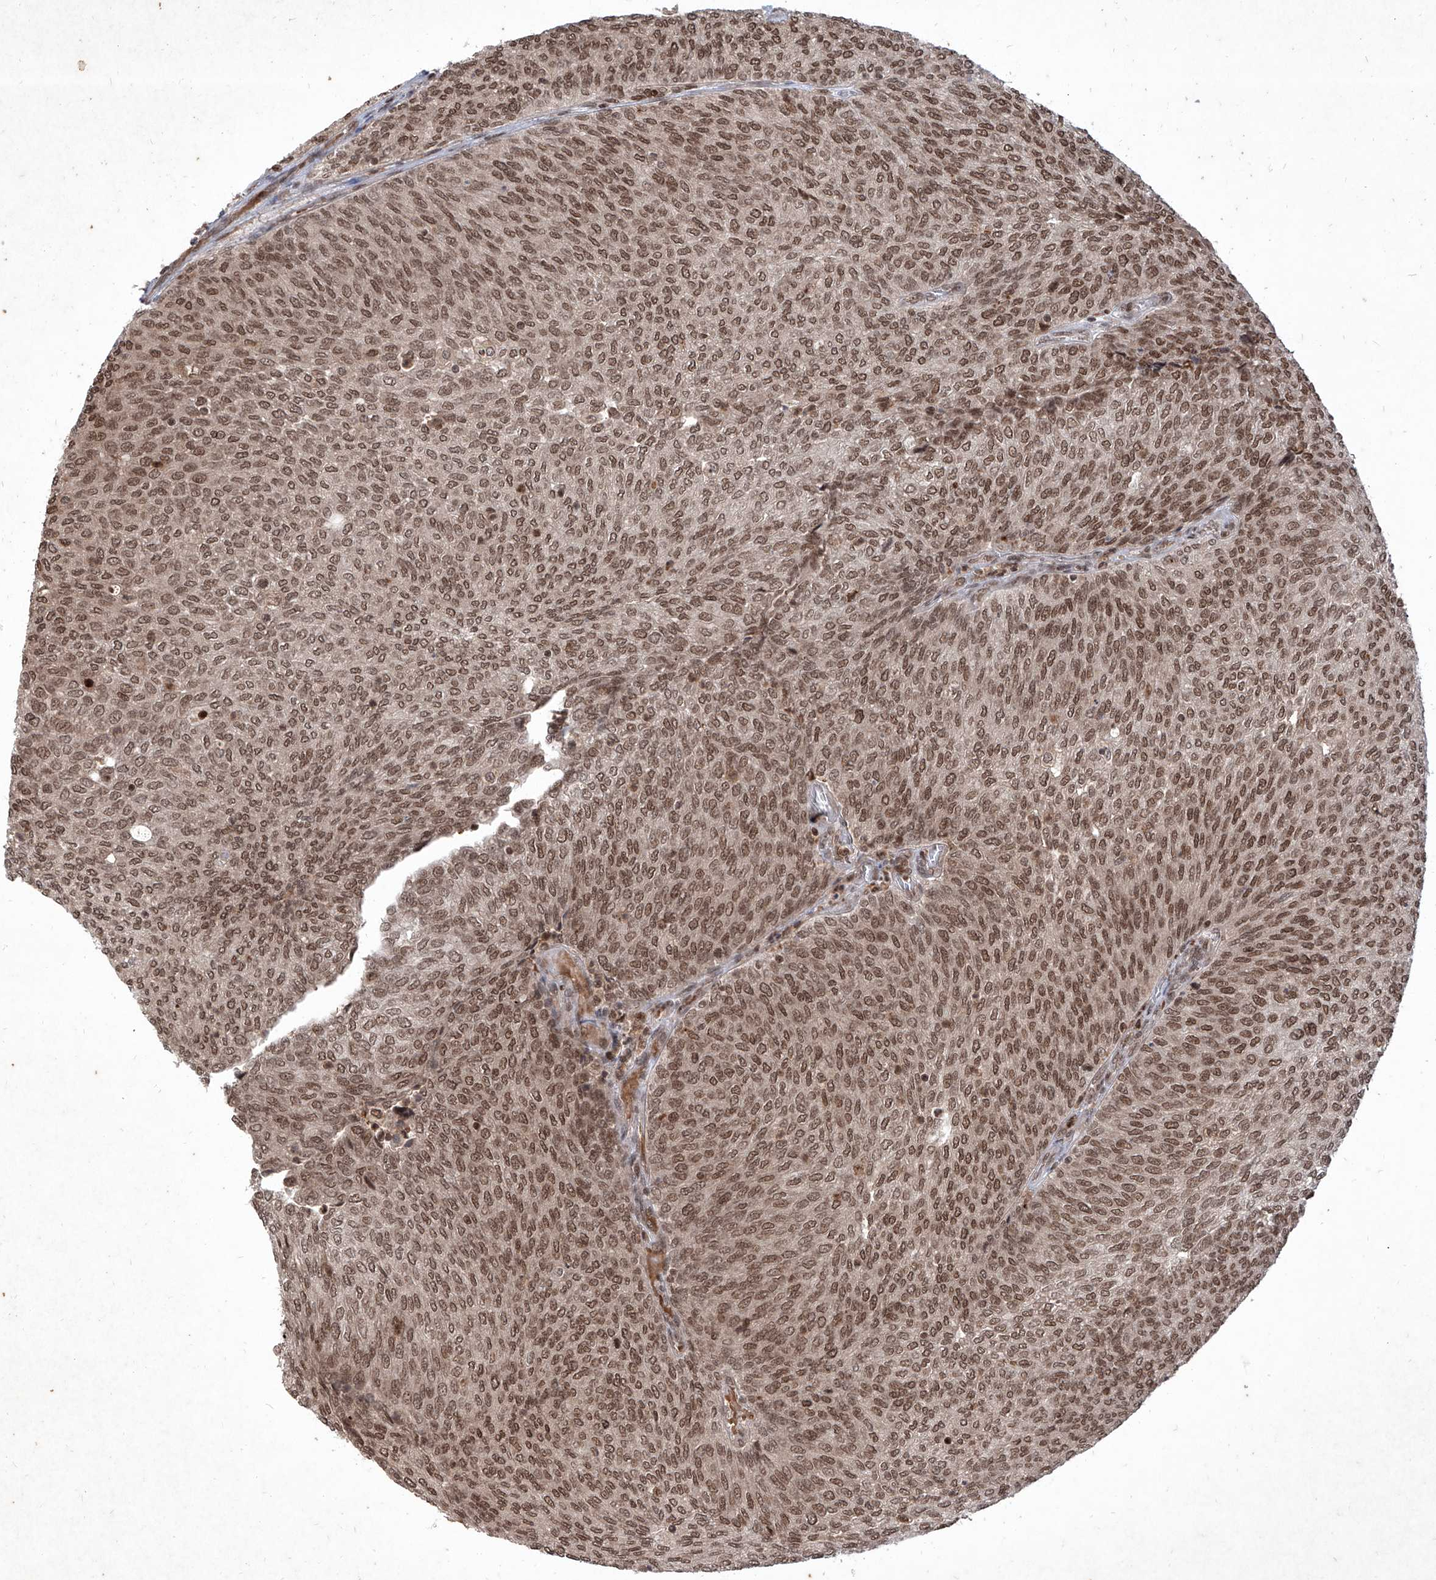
{"staining": {"intensity": "moderate", "quantity": ">75%", "location": "cytoplasmic/membranous,nuclear"}, "tissue": "urothelial cancer", "cell_type": "Tumor cells", "image_type": "cancer", "snomed": [{"axis": "morphology", "description": "Urothelial carcinoma, Low grade"}, {"axis": "topography", "description": "Urinary bladder"}], "caption": "This image displays IHC staining of urothelial cancer, with medium moderate cytoplasmic/membranous and nuclear staining in approximately >75% of tumor cells.", "gene": "IRF2", "patient": {"sex": "female", "age": 79}}